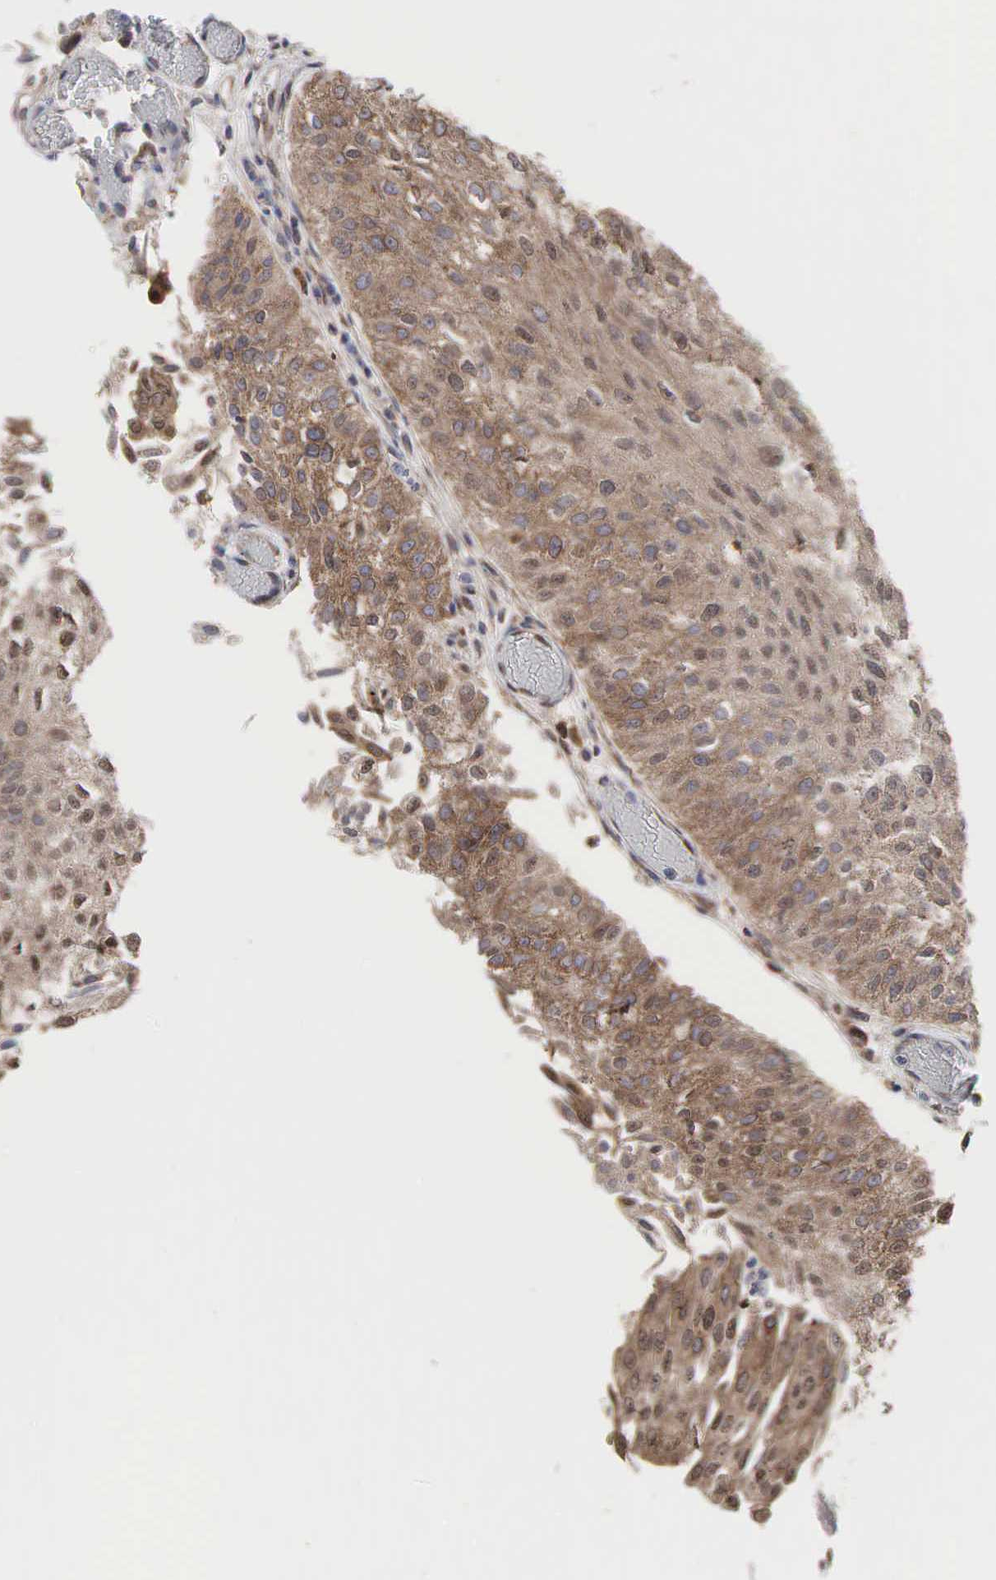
{"staining": {"intensity": "moderate", "quantity": ">75%", "location": "cytoplasmic/membranous"}, "tissue": "urothelial cancer", "cell_type": "Tumor cells", "image_type": "cancer", "snomed": [{"axis": "morphology", "description": "Urothelial carcinoma, Low grade"}, {"axis": "topography", "description": "Urinary bladder"}], "caption": "Tumor cells show medium levels of moderate cytoplasmic/membranous positivity in about >75% of cells in human urothelial cancer.", "gene": "PABPC5", "patient": {"sex": "male", "age": 86}}